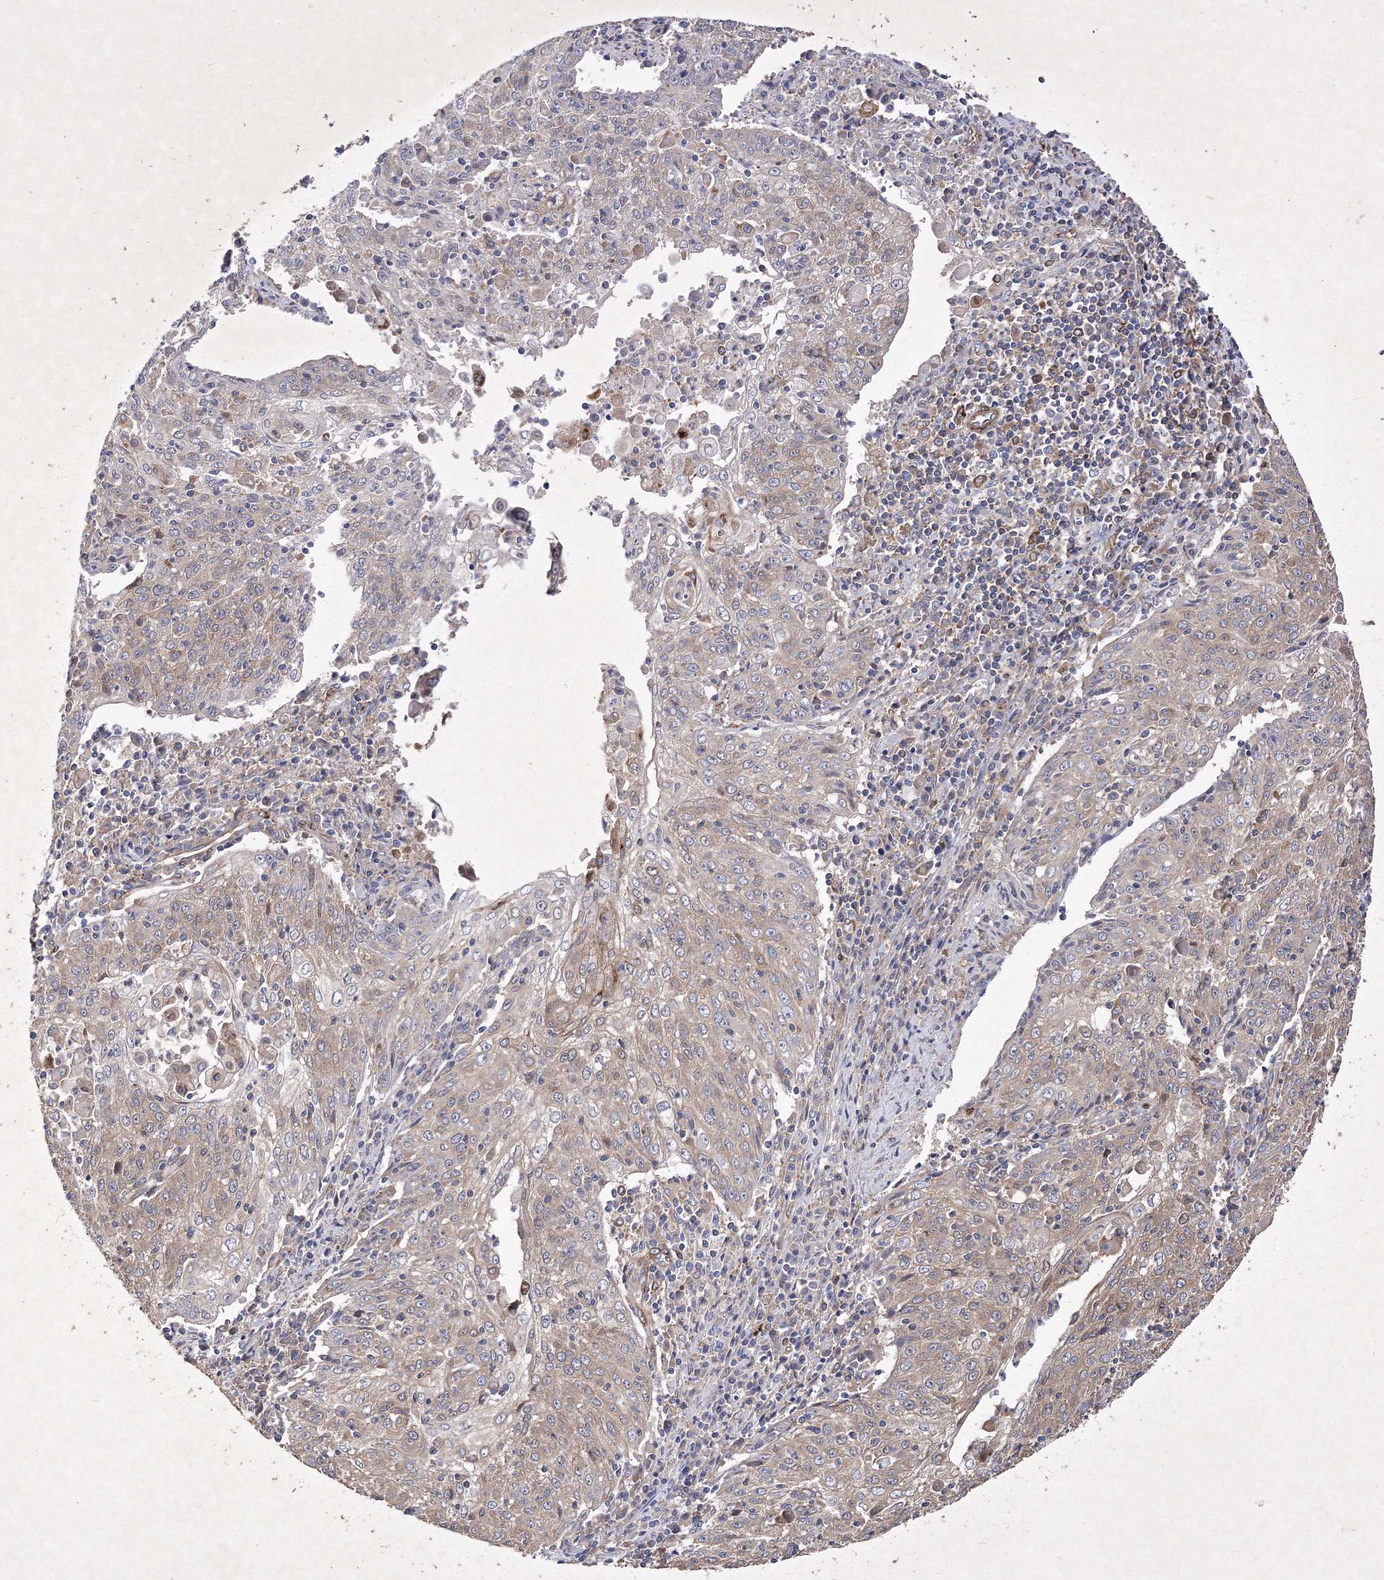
{"staining": {"intensity": "weak", "quantity": "<25%", "location": "cytoplasmic/membranous"}, "tissue": "cervical cancer", "cell_type": "Tumor cells", "image_type": "cancer", "snomed": [{"axis": "morphology", "description": "Squamous cell carcinoma, NOS"}, {"axis": "topography", "description": "Cervix"}], "caption": "The micrograph shows no significant positivity in tumor cells of squamous cell carcinoma (cervical).", "gene": "SNX18", "patient": {"sex": "female", "age": 48}}